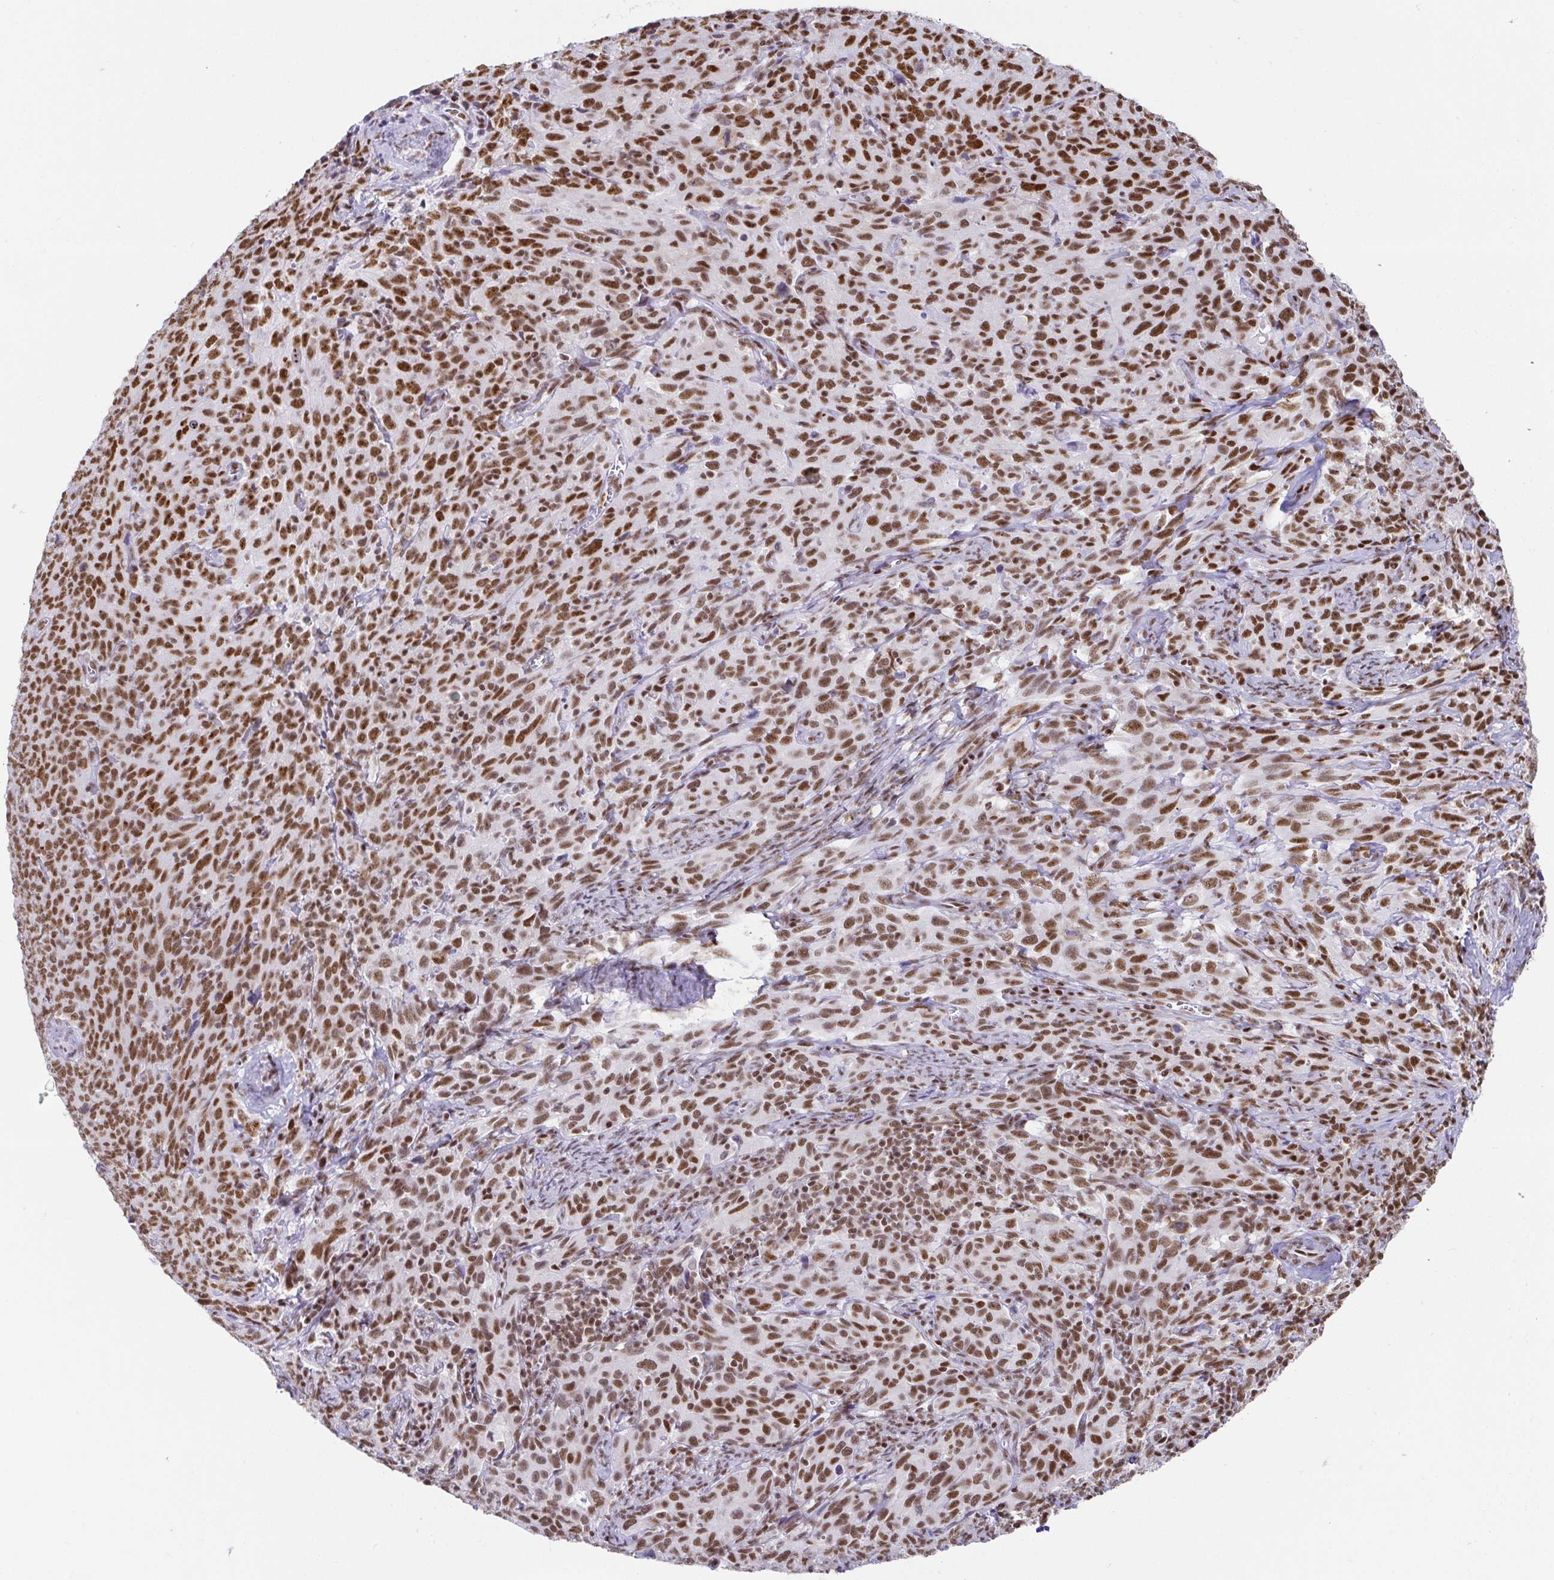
{"staining": {"intensity": "strong", "quantity": ">75%", "location": "nuclear"}, "tissue": "cervical cancer", "cell_type": "Tumor cells", "image_type": "cancer", "snomed": [{"axis": "morphology", "description": "Squamous cell carcinoma, NOS"}, {"axis": "topography", "description": "Cervix"}], "caption": "A micrograph of cervical squamous cell carcinoma stained for a protein exhibits strong nuclear brown staining in tumor cells.", "gene": "EWSR1", "patient": {"sex": "female", "age": 51}}